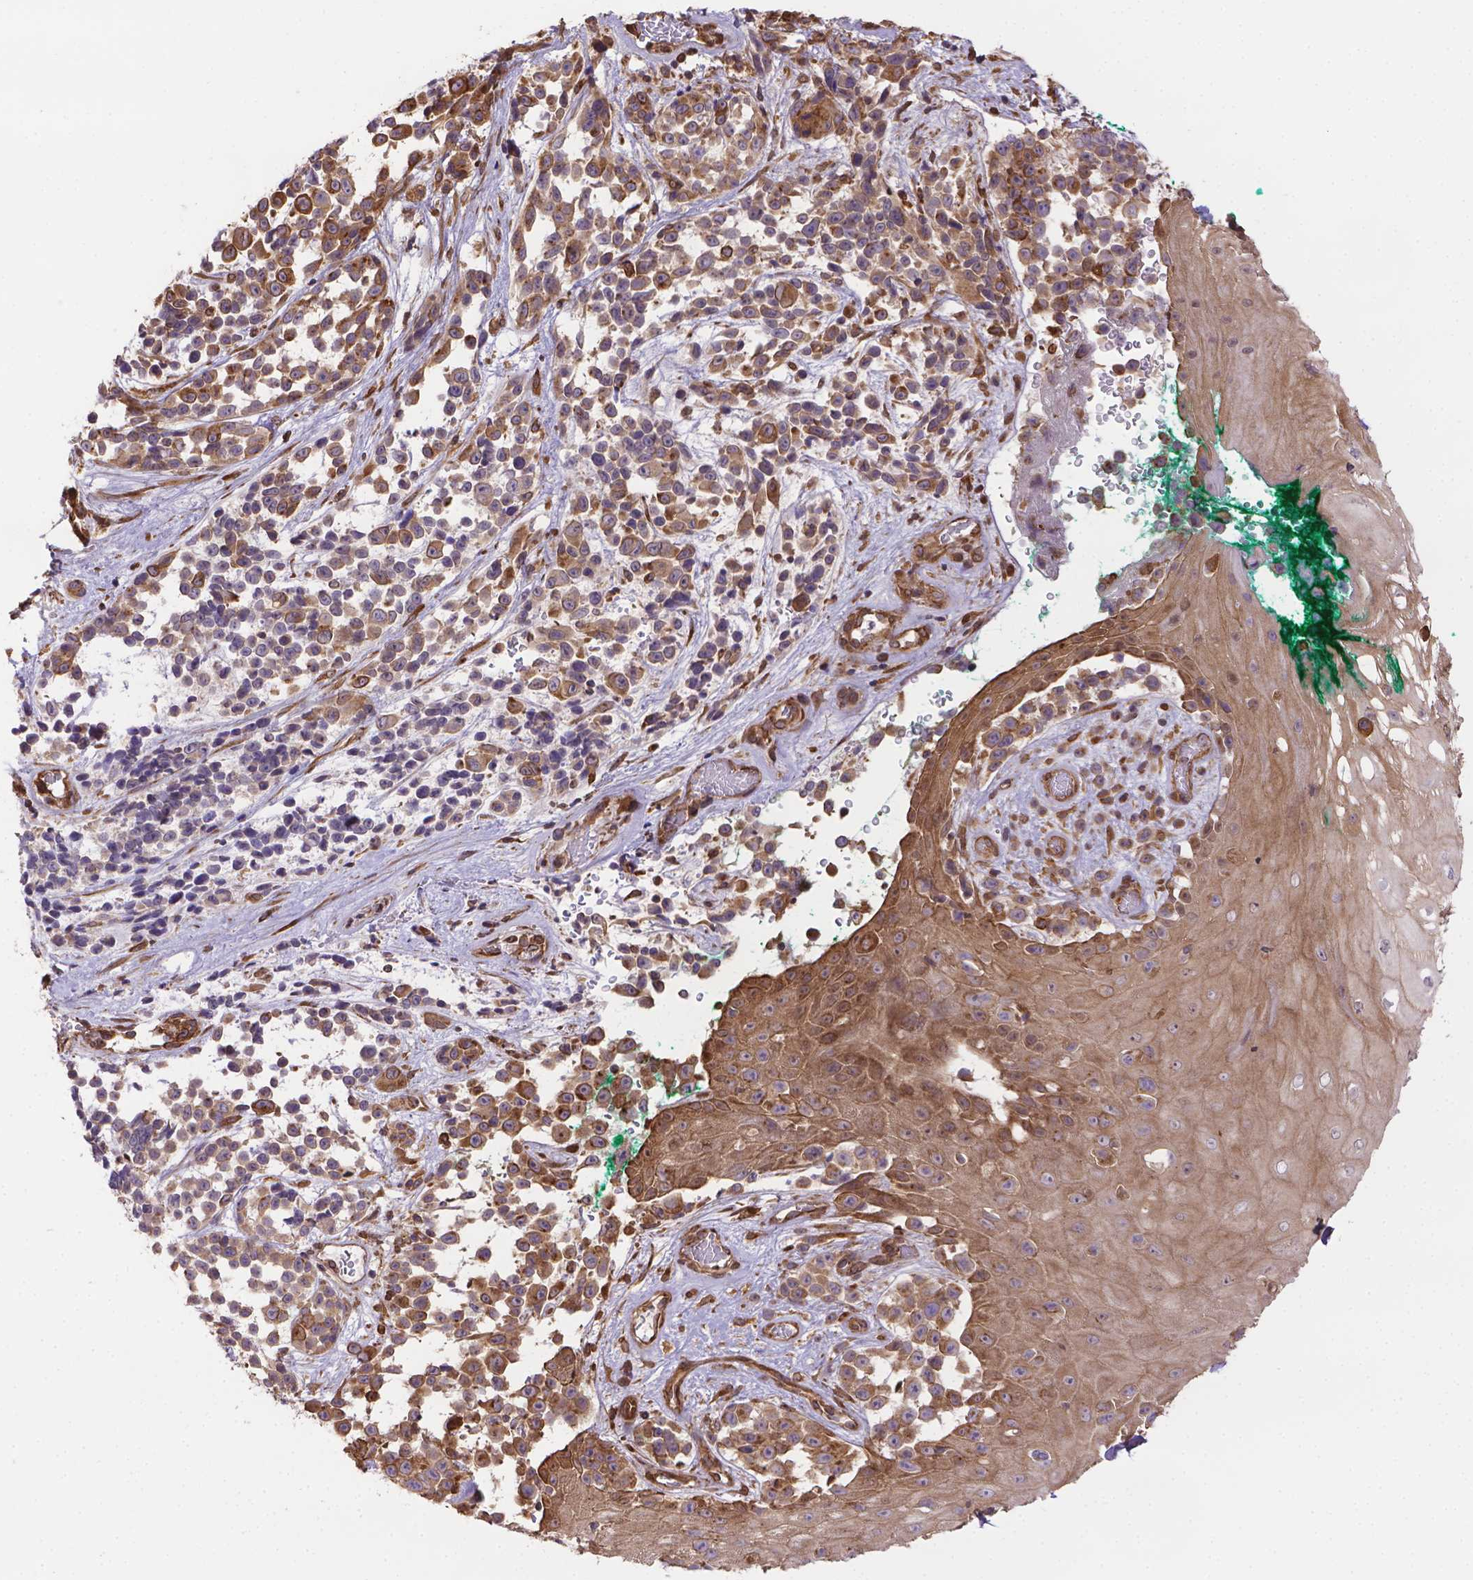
{"staining": {"intensity": "moderate", "quantity": "<25%", "location": "cytoplasmic/membranous"}, "tissue": "melanoma", "cell_type": "Tumor cells", "image_type": "cancer", "snomed": [{"axis": "morphology", "description": "Malignant melanoma, NOS"}, {"axis": "topography", "description": "Skin"}], "caption": "Immunohistochemical staining of human malignant melanoma shows moderate cytoplasmic/membranous protein staining in about <25% of tumor cells. The staining was performed using DAB, with brown indicating positive protein expression. Nuclei are stained blue with hematoxylin.", "gene": "YAP1", "patient": {"sex": "female", "age": 88}}